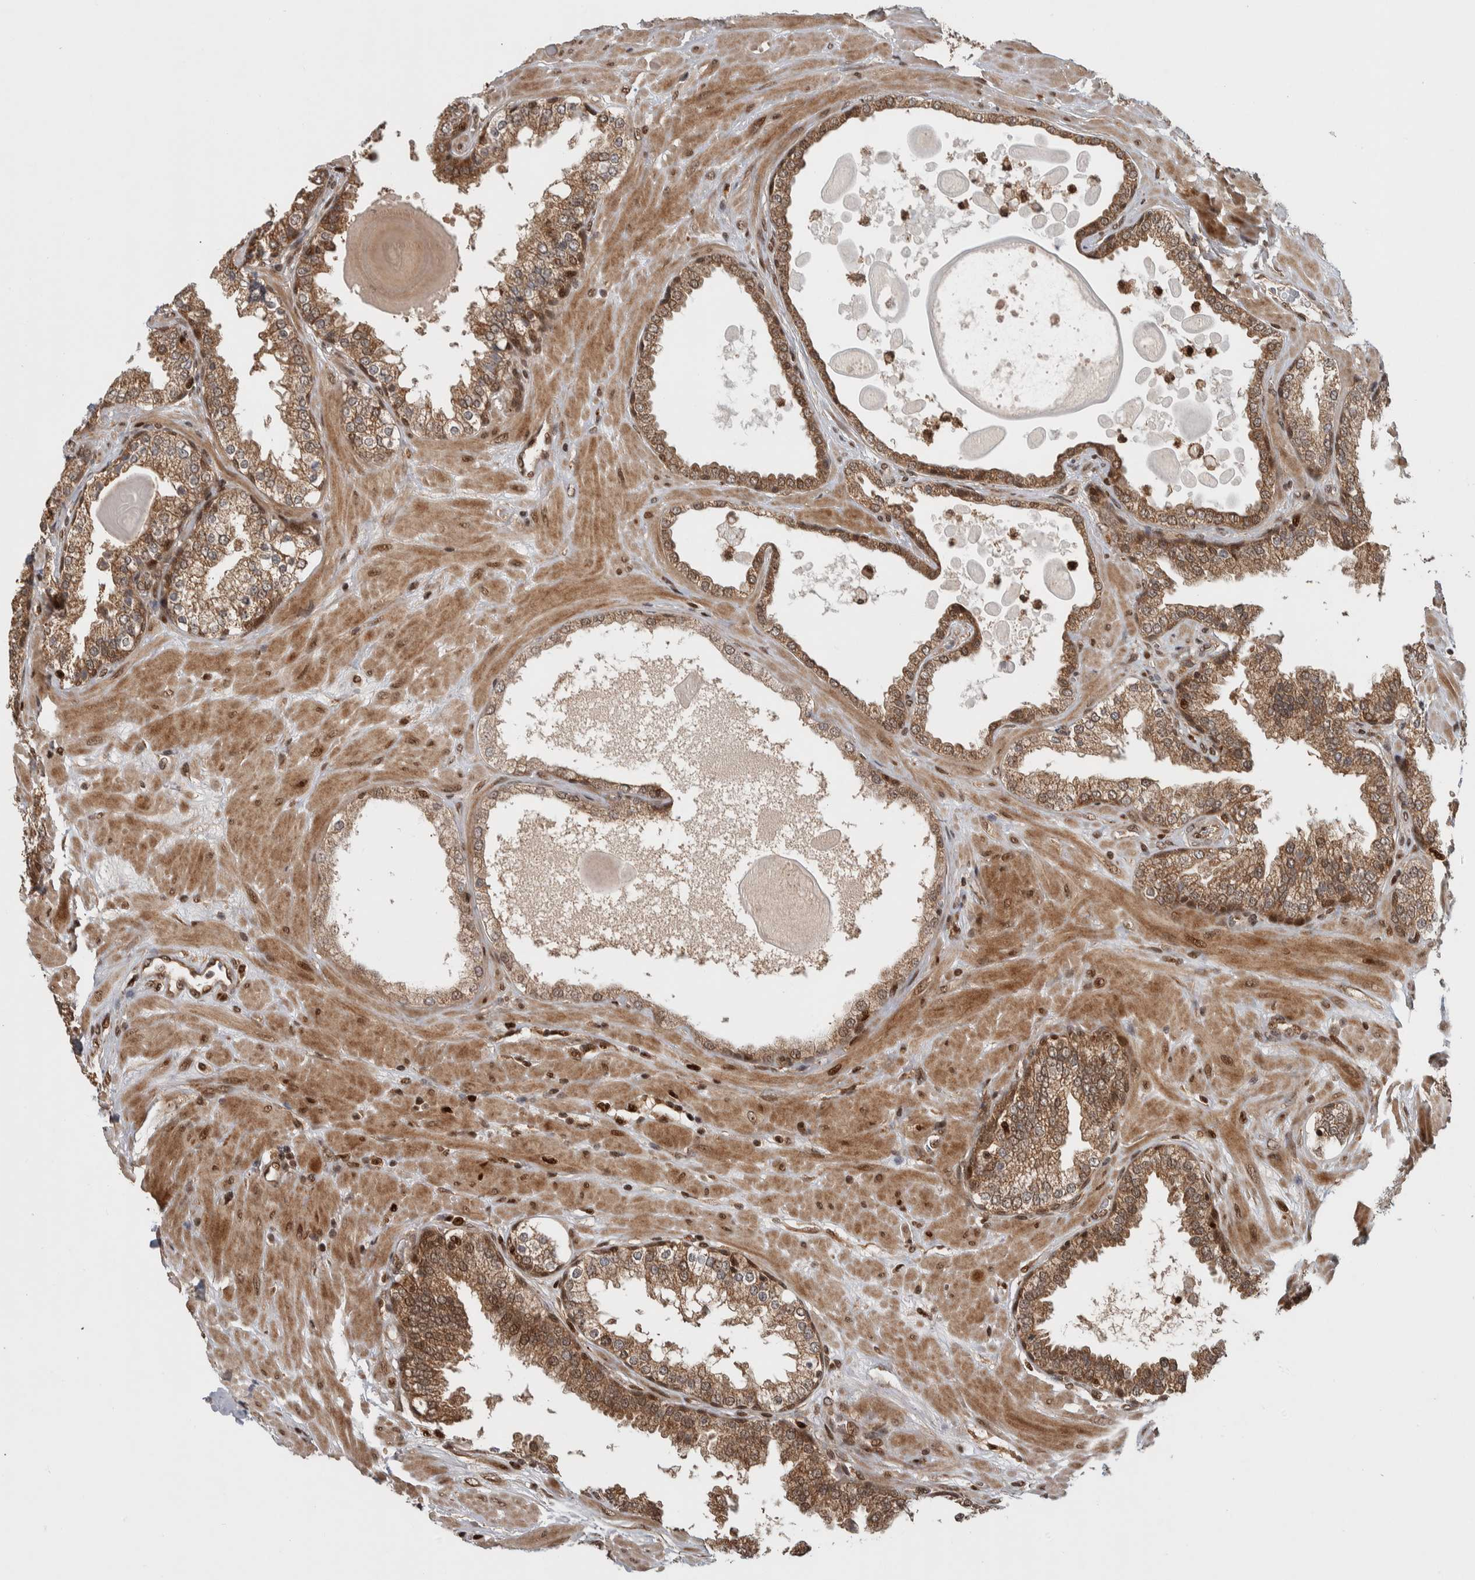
{"staining": {"intensity": "moderate", "quantity": ">75%", "location": "cytoplasmic/membranous,nuclear"}, "tissue": "prostate", "cell_type": "Glandular cells", "image_type": "normal", "snomed": [{"axis": "morphology", "description": "Normal tissue, NOS"}, {"axis": "topography", "description": "Prostate"}], "caption": "Glandular cells demonstrate moderate cytoplasmic/membranous,nuclear expression in about >75% of cells in normal prostate. (DAB IHC, brown staining for protein, blue staining for nuclei).", "gene": "RPS6KA4", "patient": {"sex": "male", "age": 51}}